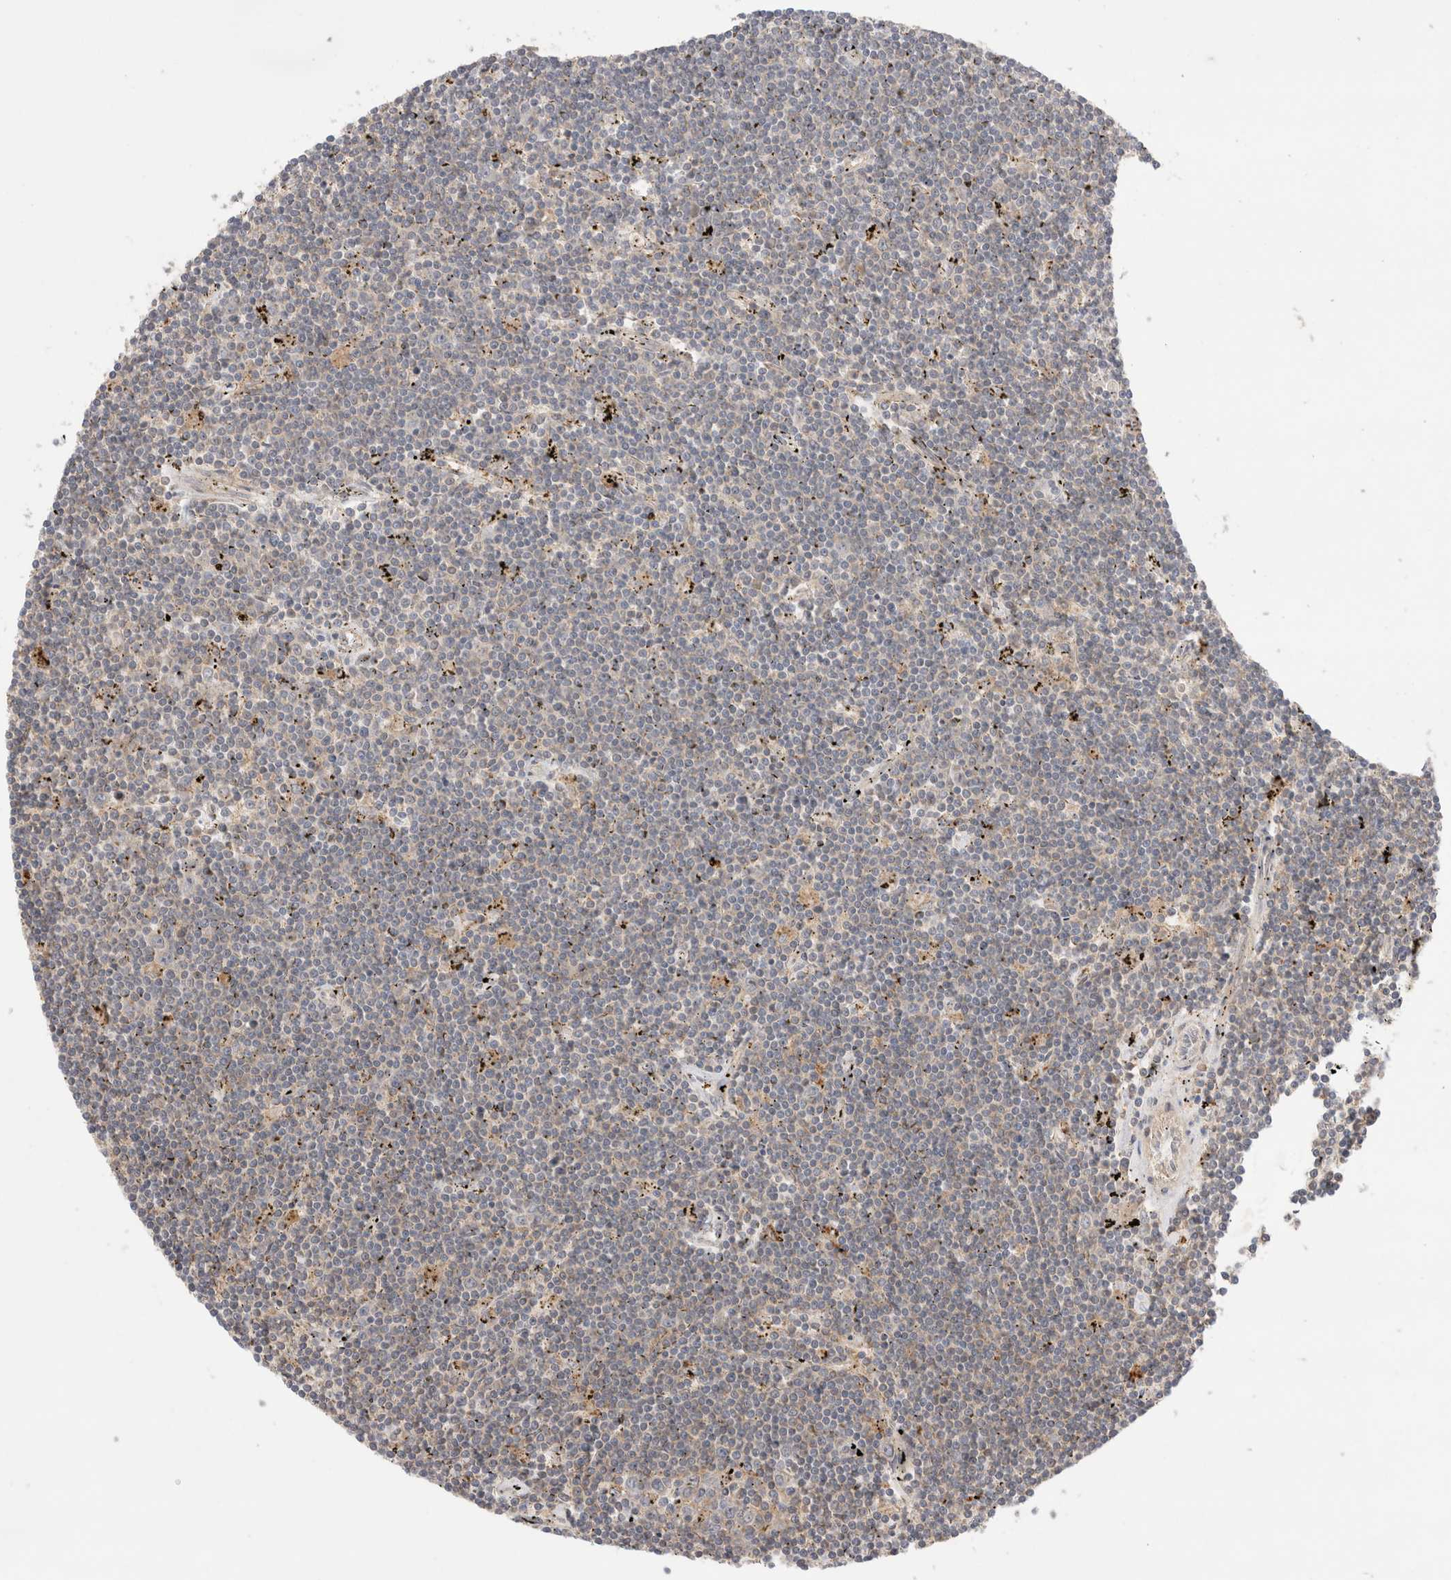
{"staining": {"intensity": "negative", "quantity": "none", "location": "none"}, "tissue": "lymphoma", "cell_type": "Tumor cells", "image_type": "cancer", "snomed": [{"axis": "morphology", "description": "Malignant lymphoma, non-Hodgkin's type, Low grade"}, {"axis": "topography", "description": "Spleen"}], "caption": "Lymphoma stained for a protein using immunohistochemistry reveals no expression tumor cells.", "gene": "VPS28", "patient": {"sex": "male", "age": 76}}